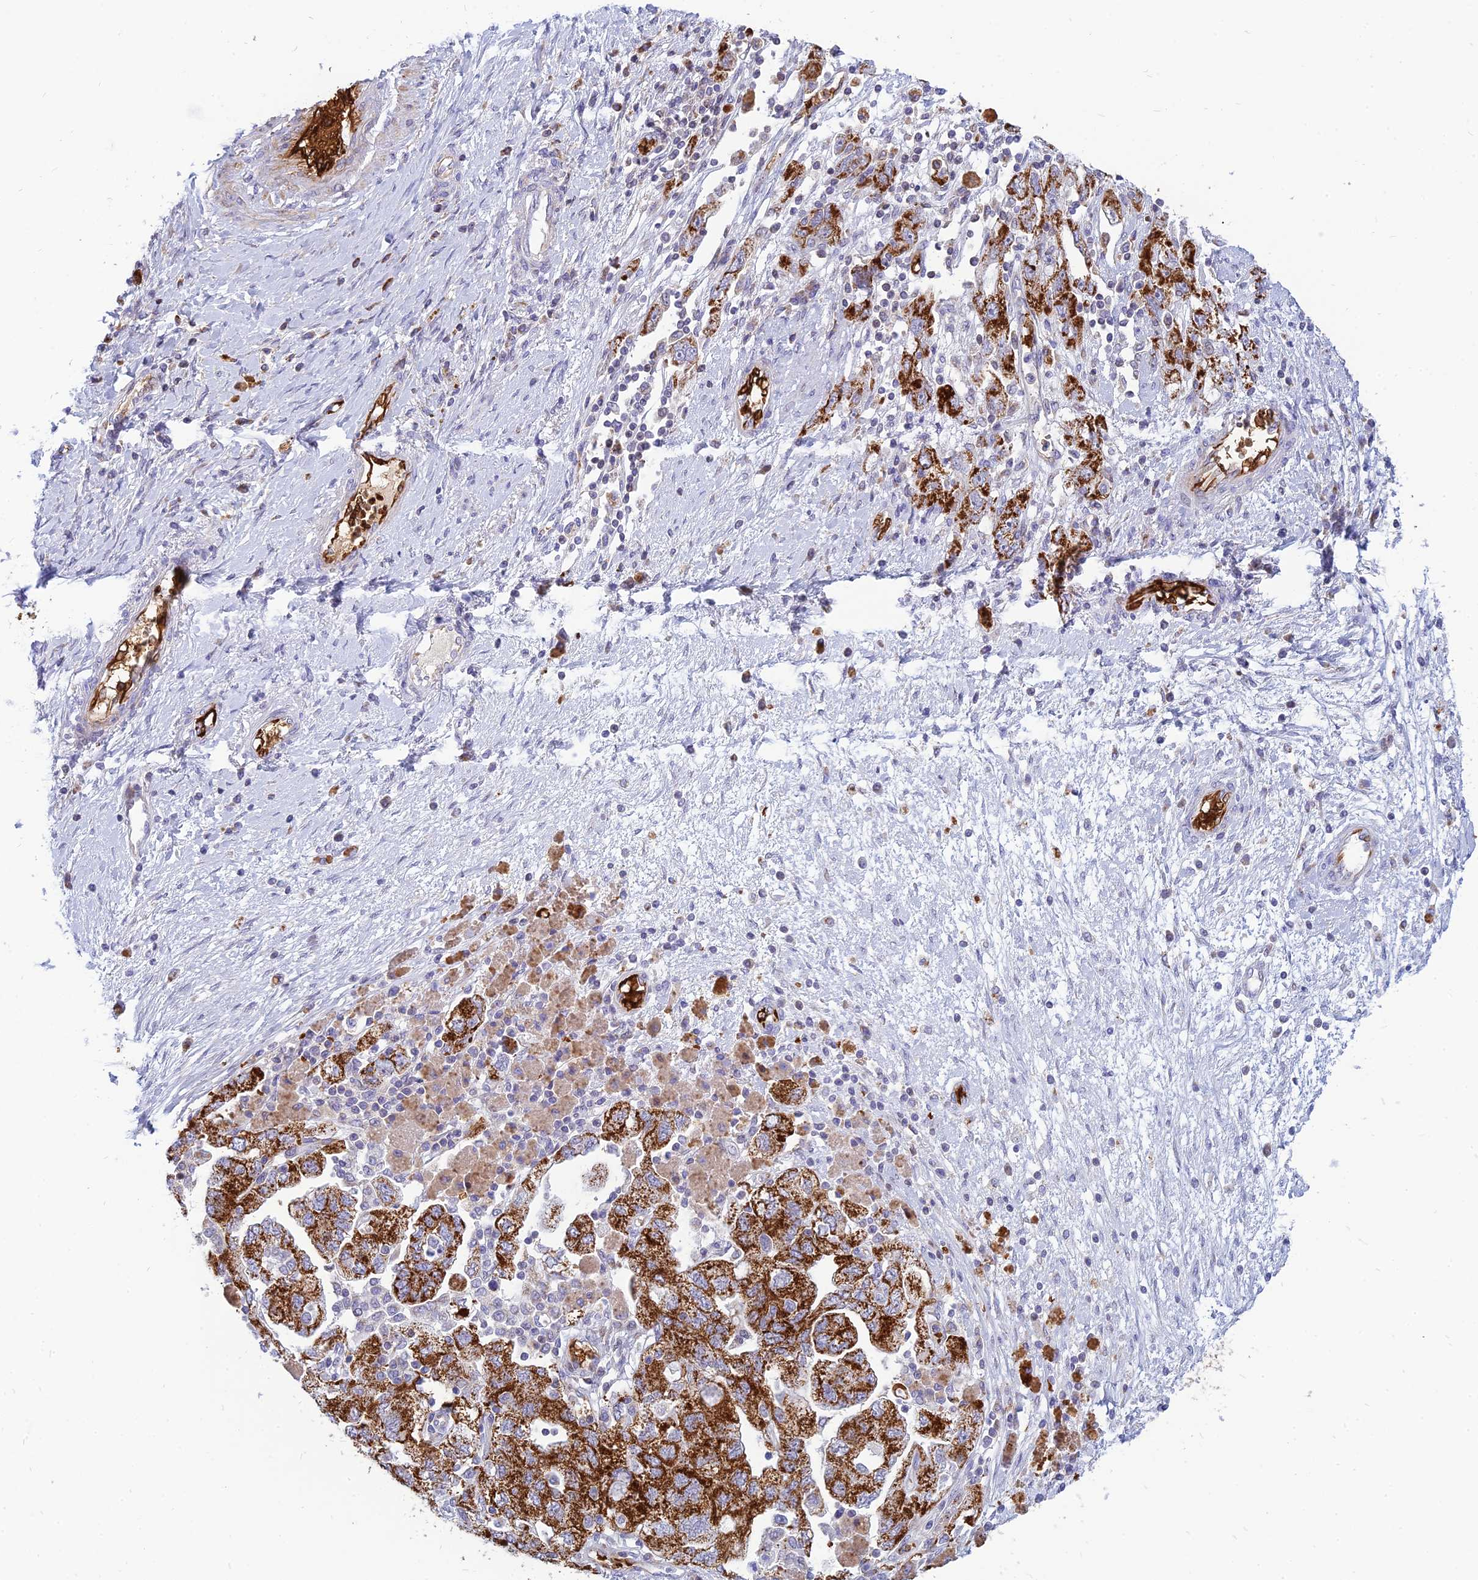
{"staining": {"intensity": "strong", "quantity": ">75%", "location": "cytoplasmic/membranous"}, "tissue": "ovarian cancer", "cell_type": "Tumor cells", "image_type": "cancer", "snomed": [{"axis": "morphology", "description": "Carcinoma, NOS"}, {"axis": "morphology", "description": "Cystadenocarcinoma, serous, NOS"}, {"axis": "topography", "description": "Ovary"}], "caption": "Ovarian cancer stained with DAB (3,3'-diaminobenzidine) immunohistochemistry demonstrates high levels of strong cytoplasmic/membranous positivity in about >75% of tumor cells.", "gene": "HHAT", "patient": {"sex": "female", "age": 69}}